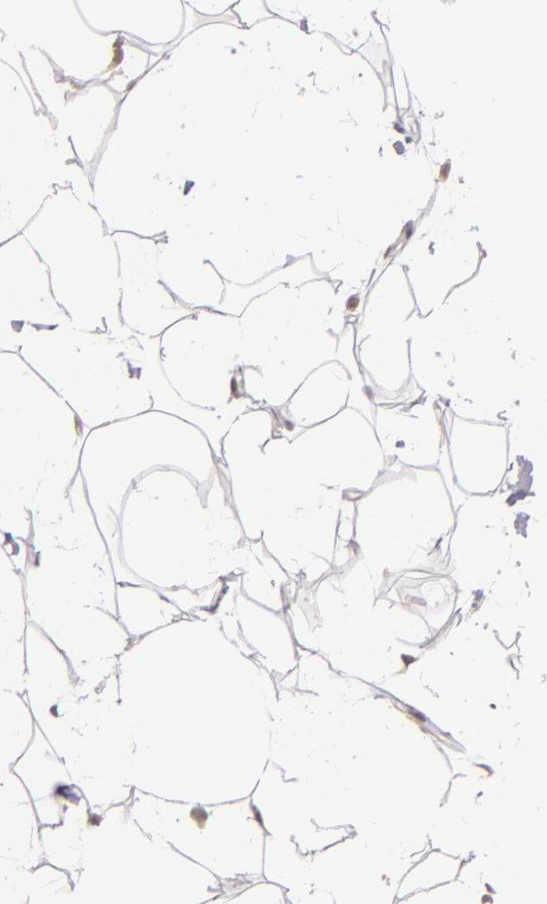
{"staining": {"intensity": "moderate", "quantity": ">75%", "location": "nuclear"}, "tissue": "adipose tissue", "cell_type": "Adipocytes", "image_type": "normal", "snomed": [{"axis": "morphology", "description": "Normal tissue, NOS"}, {"axis": "topography", "description": "Breast"}], "caption": "Immunohistochemistry (IHC) photomicrograph of unremarkable adipose tissue: human adipose tissue stained using IHC exhibits medium levels of moderate protein expression localized specifically in the nuclear of adipocytes, appearing as a nuclear brown color.", "gene": "ZNF133", "patient": {"sex": "female", "age": 45}}